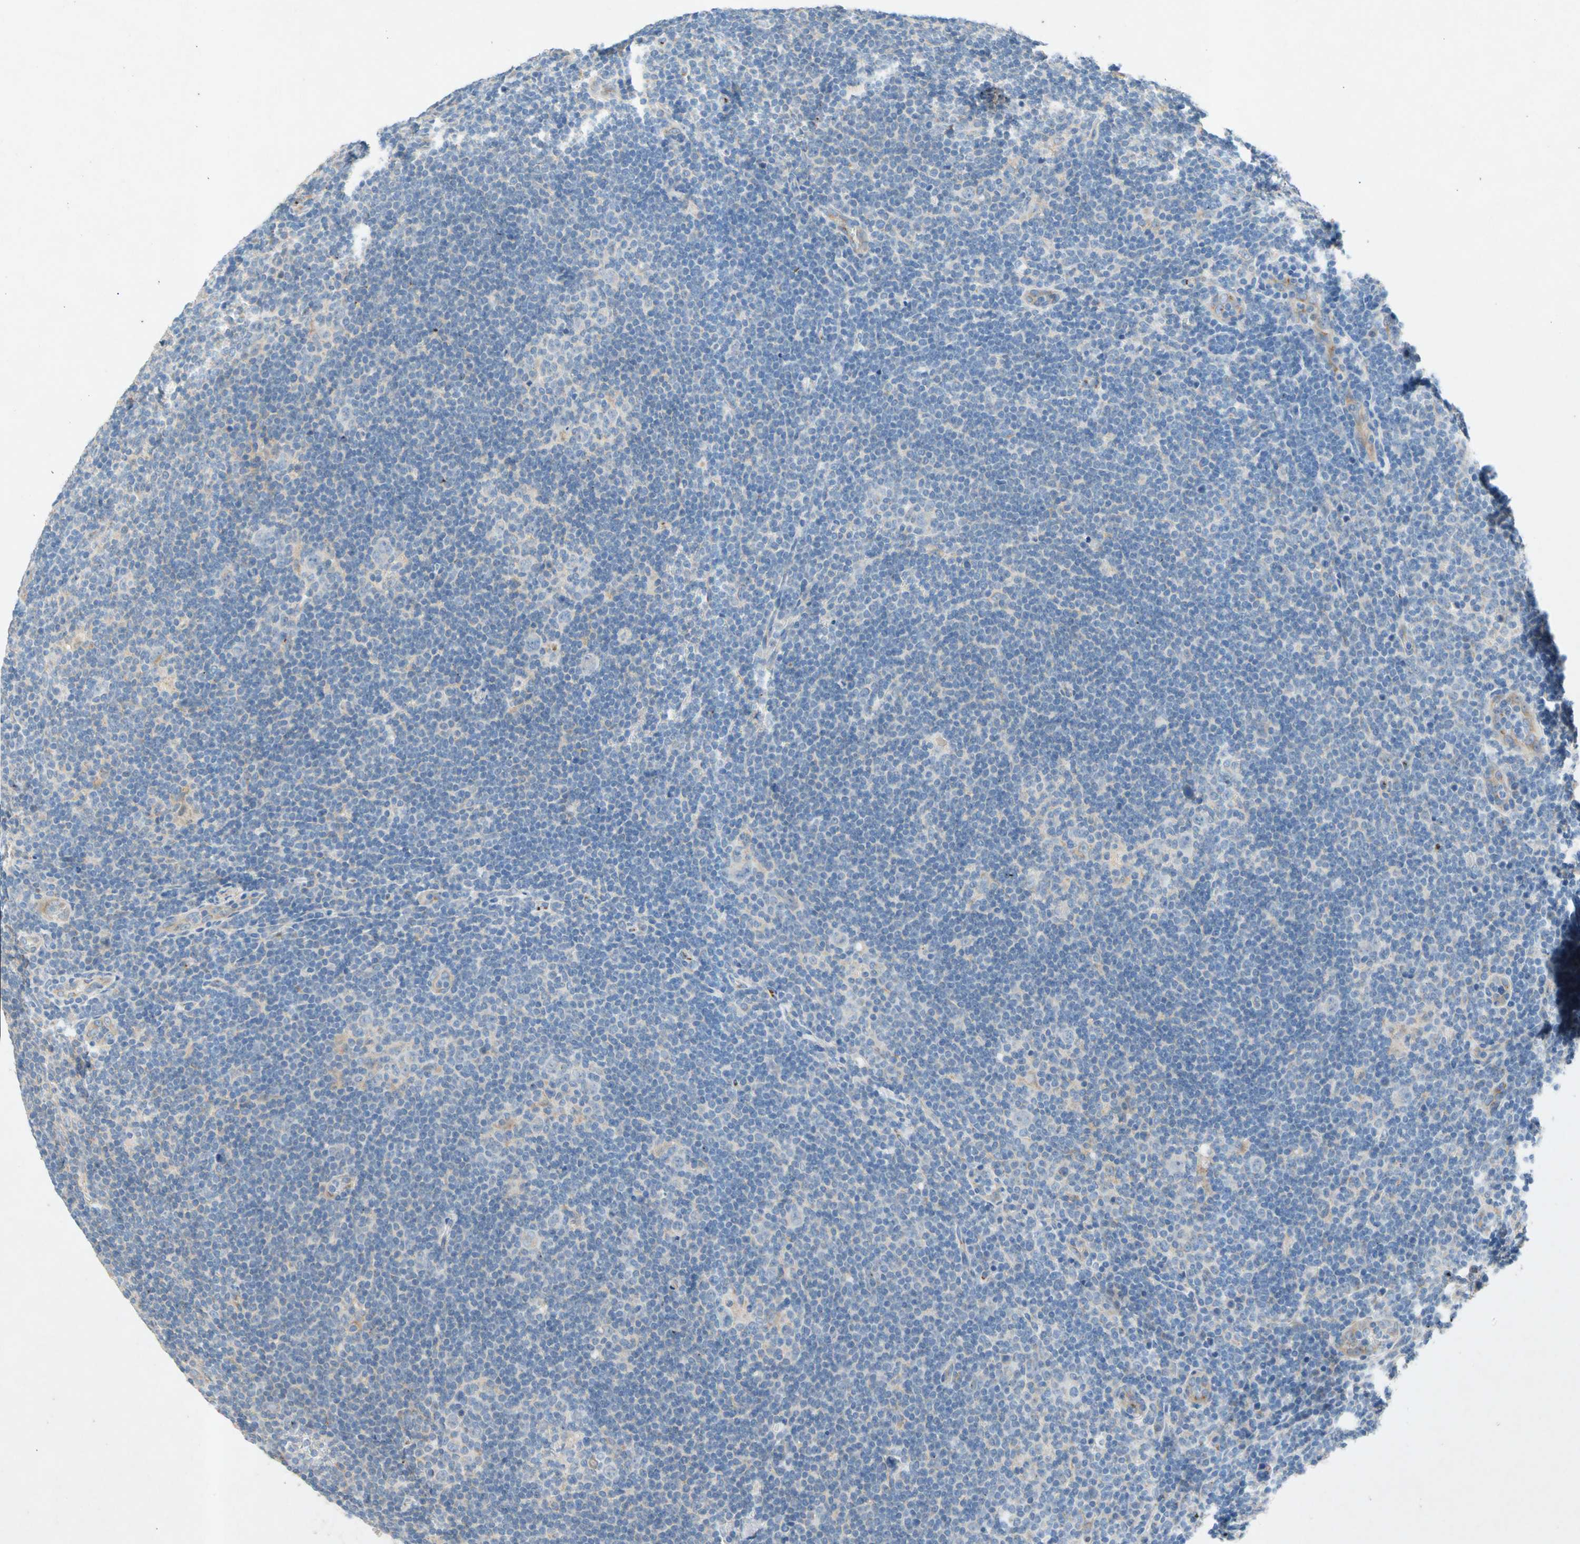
{"staining": {"intensity": "weak", "quantity": "25%-75%", "location": "cytoplasmic/membranous"}, "tissue": "lymphoma", "cell_type": "Tumor cells", "image_type": "cancer", "snomed": [{"axis": "morphology", "description": "Hodgkin's disease, NOS"}, {"axis": "topography", "description": "Lymph node"}], "caption": "DAB immunohistochemical staining of Hodgkin's disease reveals weak cytoplasmic/membranous protein expression in approximately 25%-75% of tumor cells.", "gene": "GASK1B", "patient": {"sex": "female", "age": 57}}